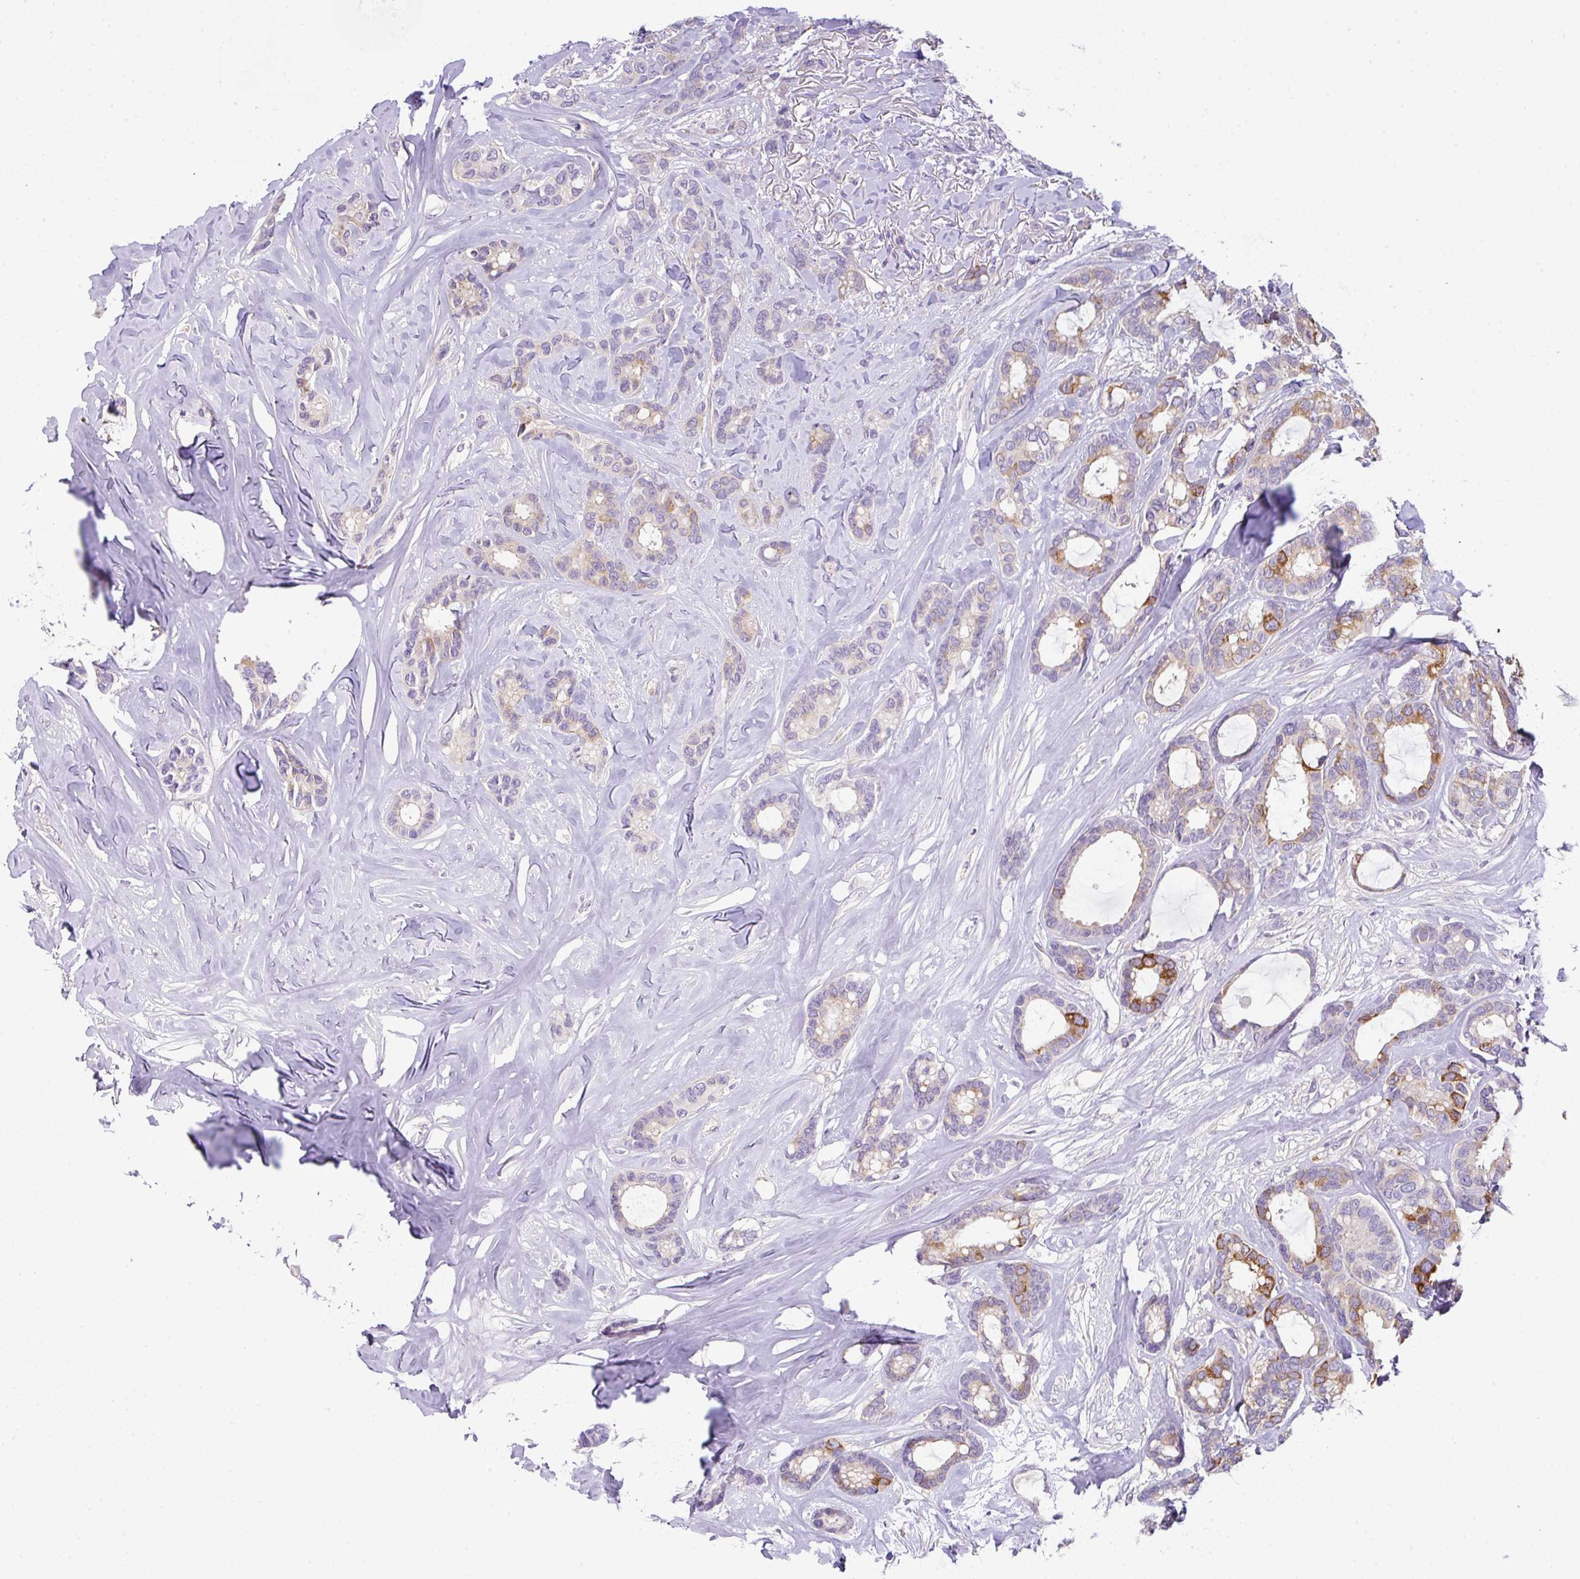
{"staining": {"intensity": "moderate", "quantity": "<25%", "location": "cytoplasmic/membranous"}, "tissue": "breast cancer", "cell_type": "Tumor cells", "image_type": "cancer", "snomed": [{"axis": "morphology", "description": "Duct carcinoma"}, {"axis": "topography", "description": "Breast"}], "caption": "A brown stain shows moderate cytoplasmic/membranous expression of a protein in breast cancer (infiltrating ductal carcinoma) tumor cells.", "gene": "PIK3R5", "patient": {"sex": "female", "age": 87}}